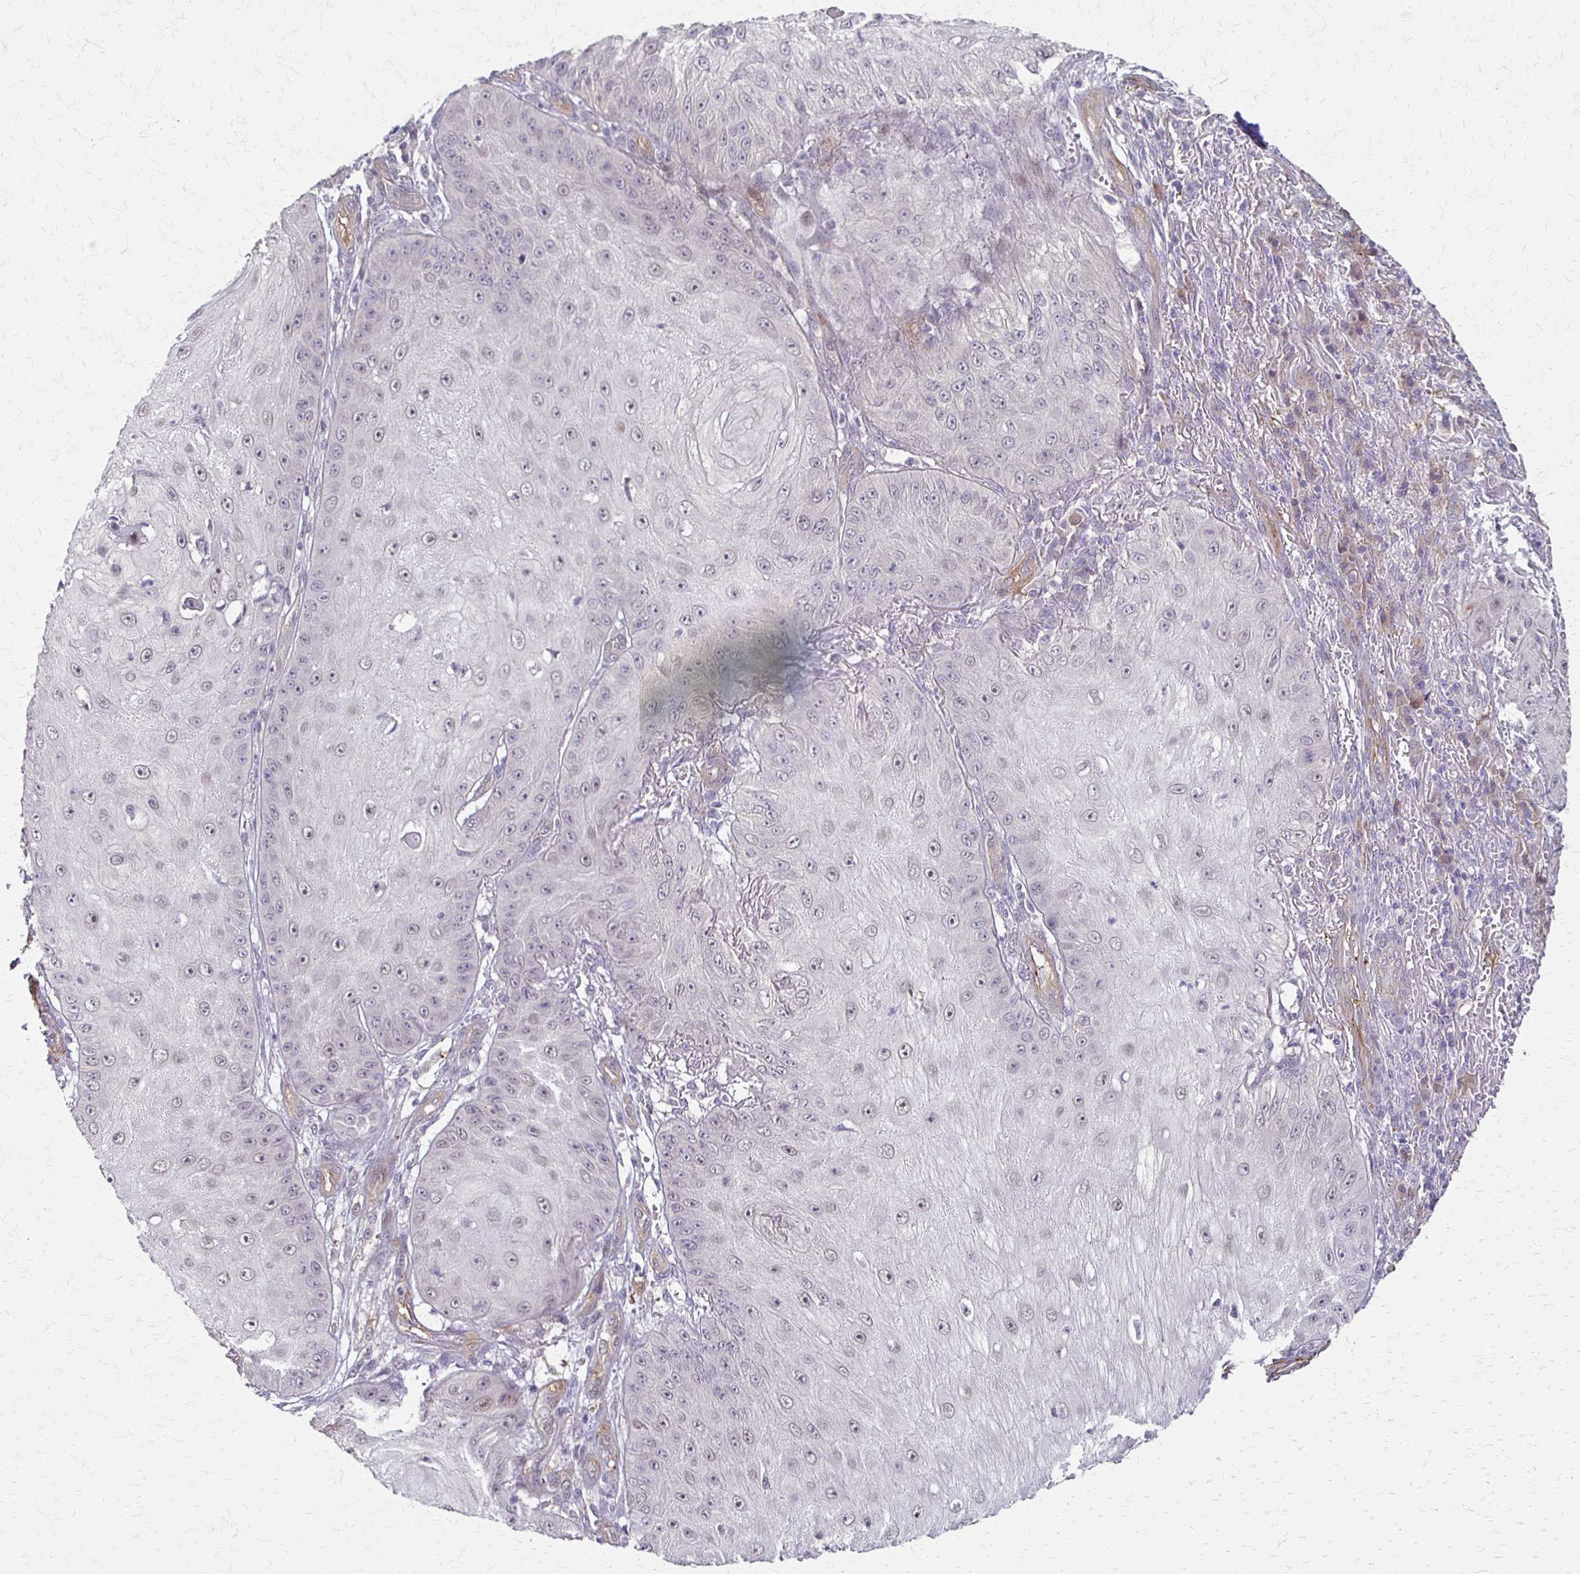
{"staining": {"intensity": "negative", "quantity": "none", "location": "none"}, "tissue": "skin cancer", "cell_type": "Tumor cells", "image_type": "cancer", "snomed": [{"axis": "morphology", "description": "Squamous cell carcinoma, NOS"}, {"axis": "topography", "description": "Skin"}], "caption": "Immunohistochemistry micrograph of human skin cancer stained for a protein (brown), which reveals no positivity in tumor cells.", "gene": "CFL2", "patient": {"sex": "male", "age": 70}}